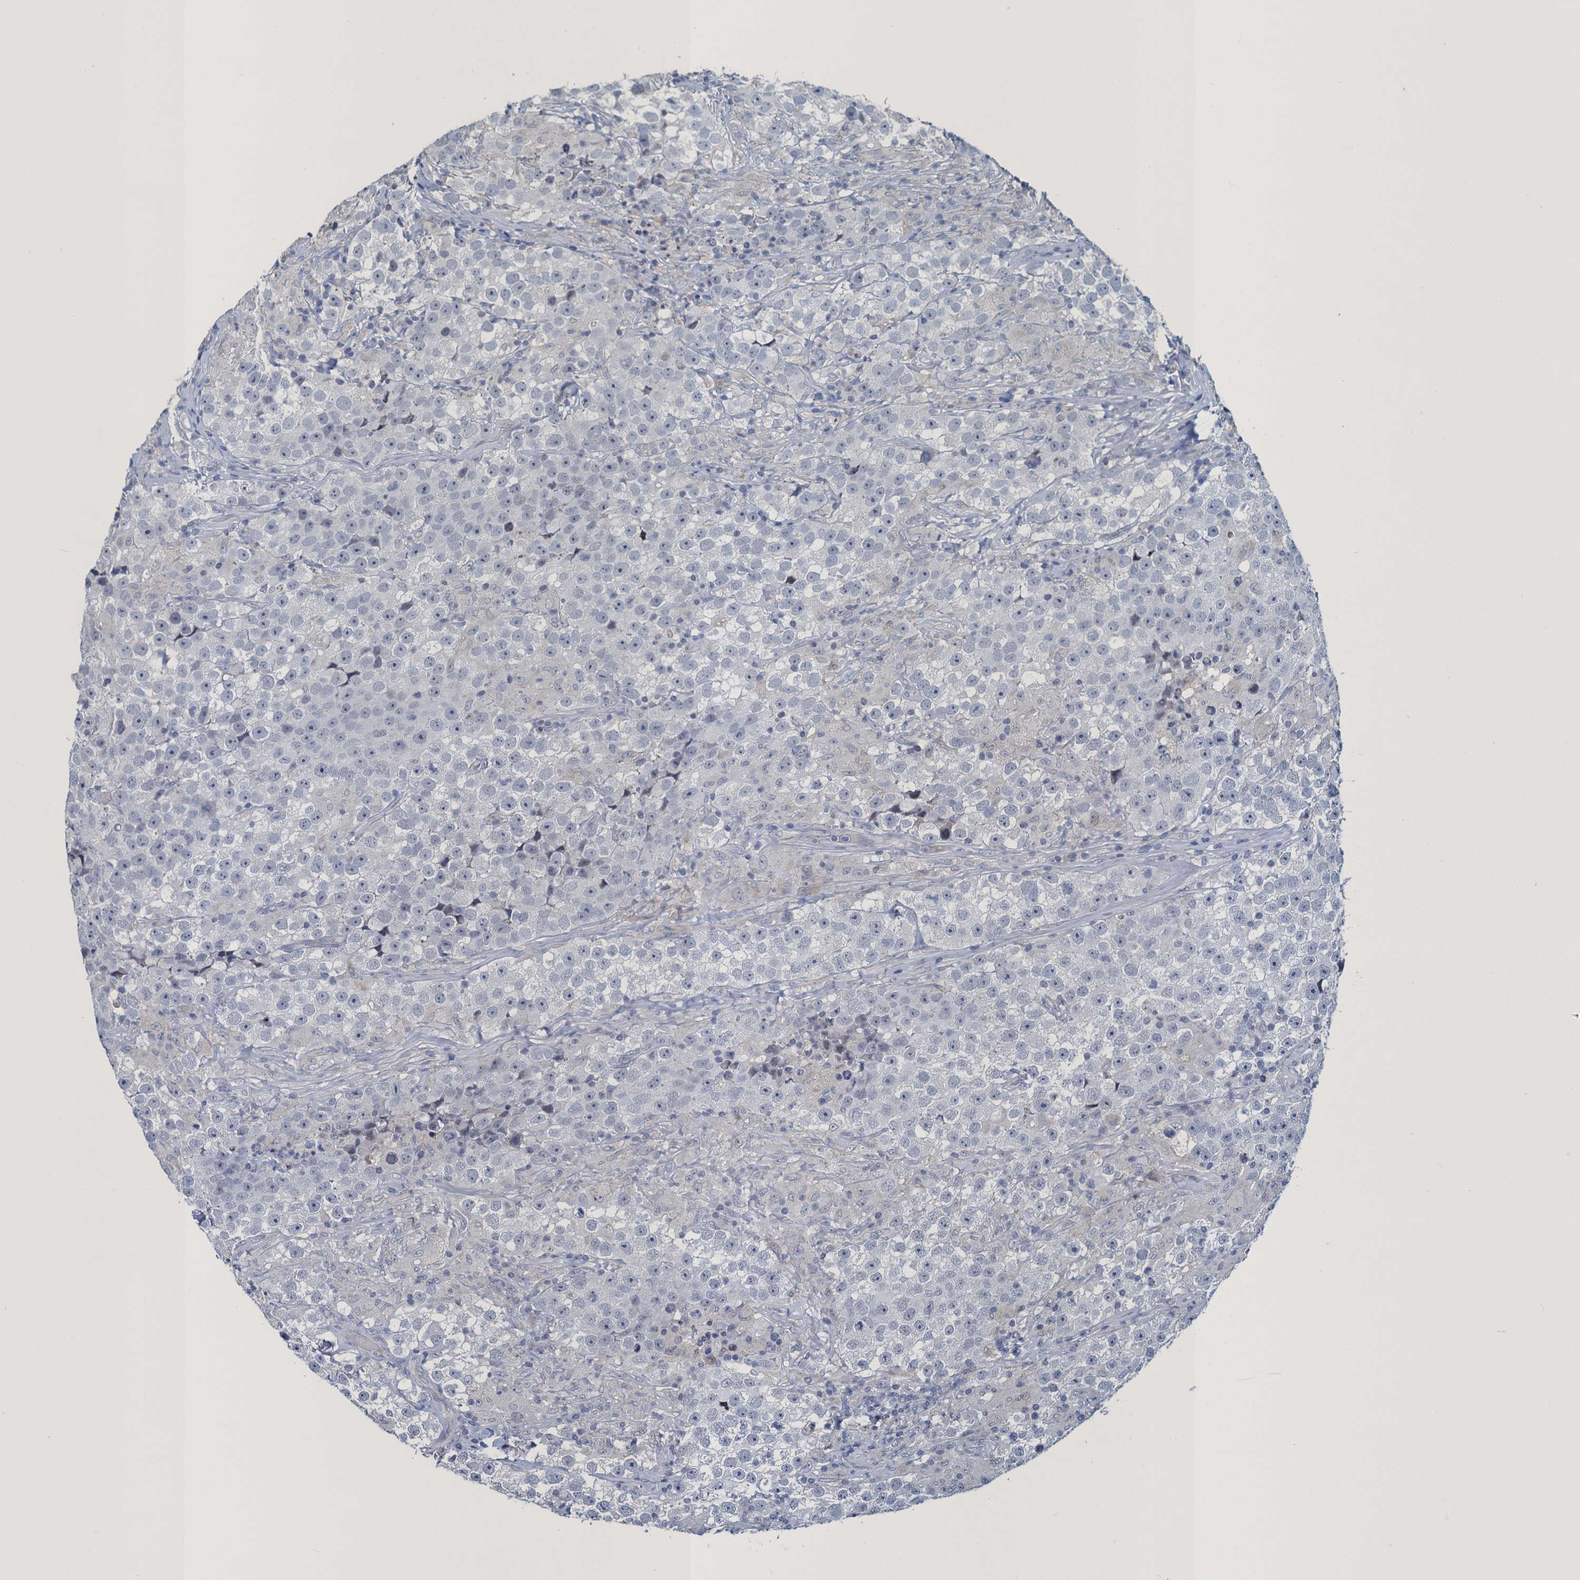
{"staining": {"intensity": "negative", "quantity": "none", "location": "none"}, "tissue": "testis cancer", "cell_type": "Tumor cells", "image_type": "cancer", "snomed": [{"axis": "morphology", "description": "Seminoma, NOS"}, {"axis": "topography", "description": "Testis"}], "caption": "Micrograph shows no significant protein staining in tumor cells of testis cancer (seminoma).", "gene": "ATOSA", "patient": {"sex": "male", "age": 46}}